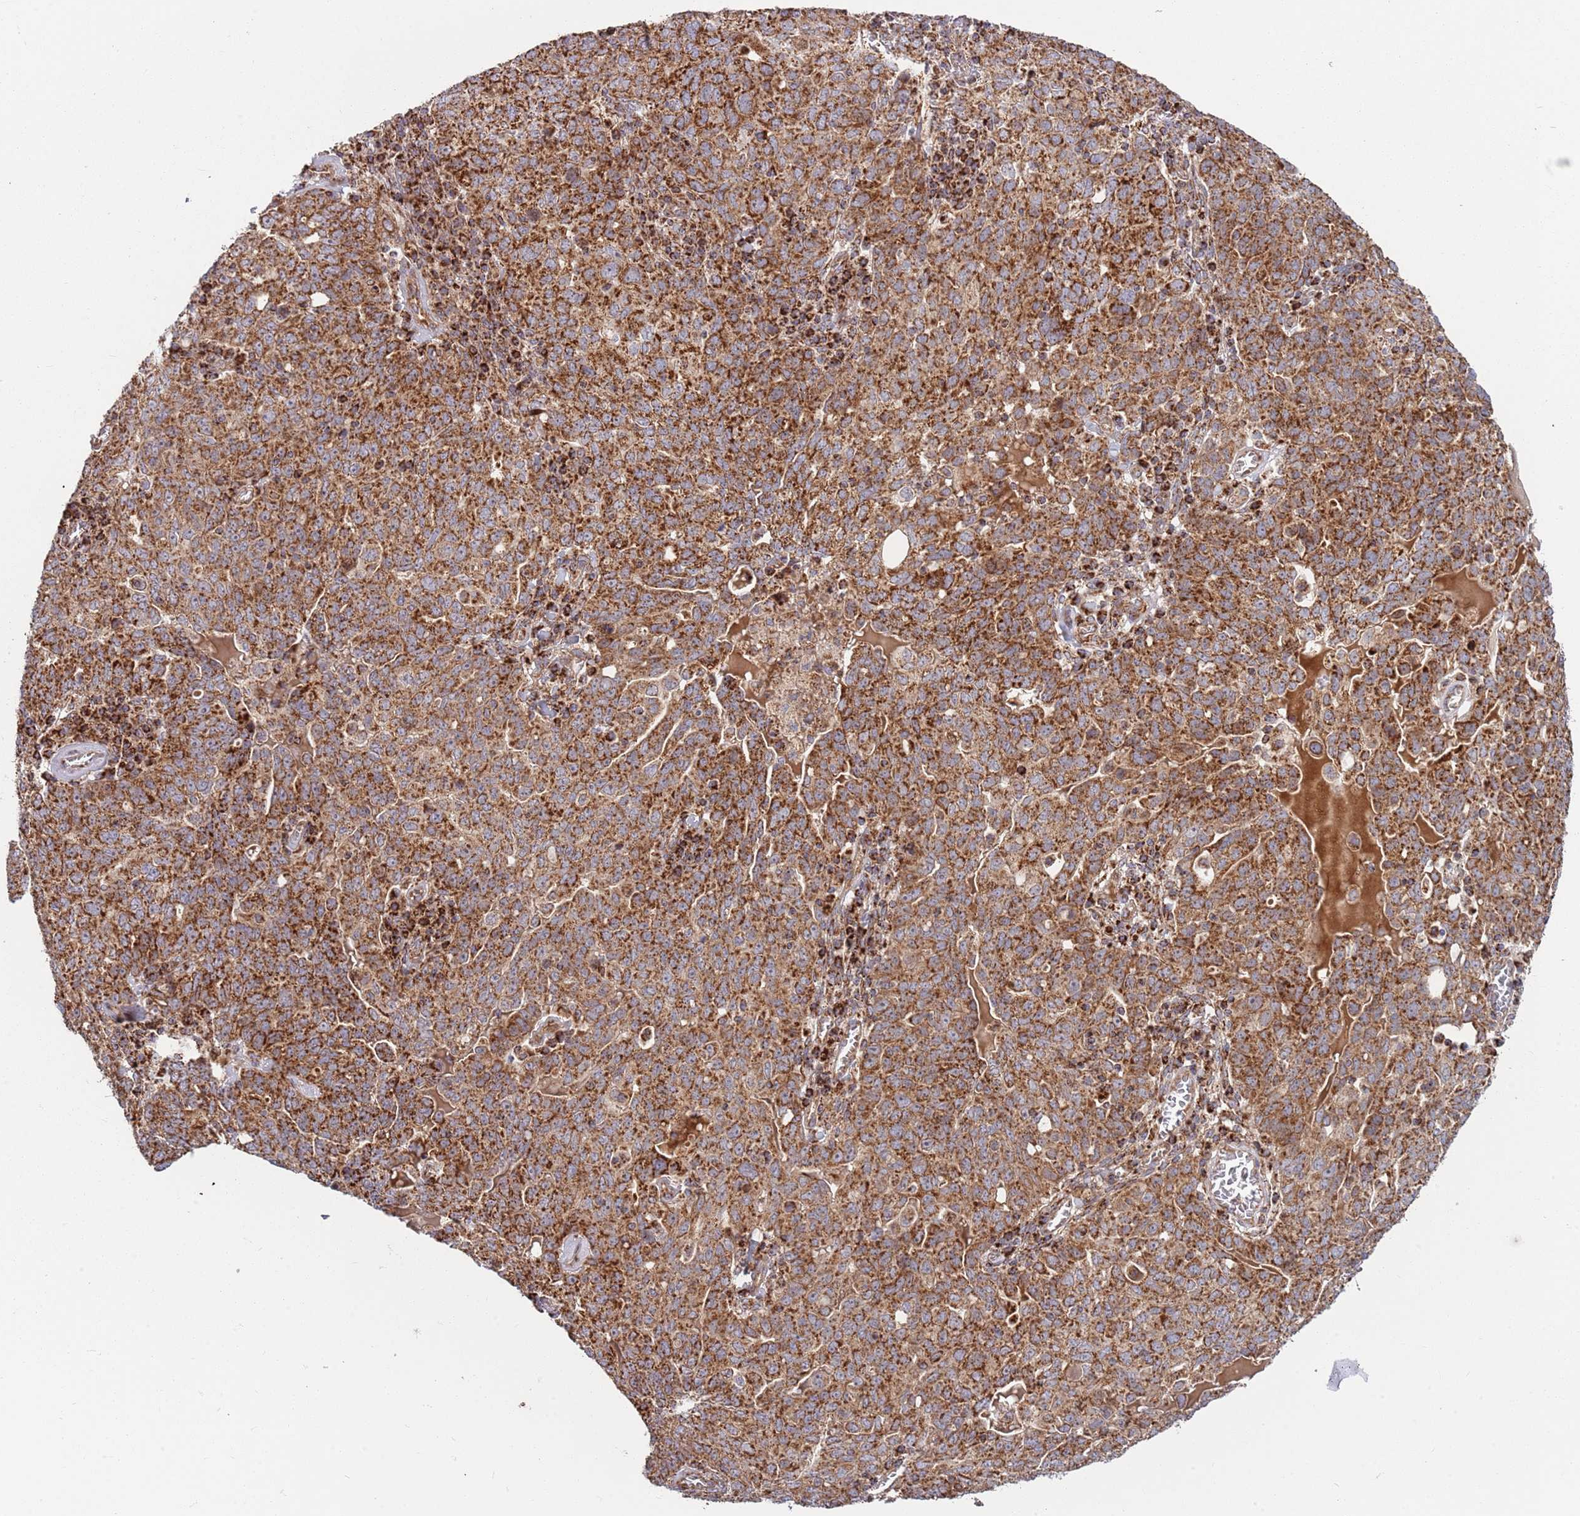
{"staining": {"intensity": "strong", "quantity": ">75%", "location": "cytoplasmic/membranous"}, "tissue": "ovarian cancer", "cell_type": "Tumor cells", "image_type": "cancer", "snomed": [{"axis": "morphology", "description": "Carcinoma, endometroid"}, {"axis": "topography", "description": "Ovary"}], "caption": "Protein expression analysis of human ovarian cancer (endometroid carcinoma) reveals strong cytoplasmic/membranous expression in about >75% of tumor cells.", "gene": "ATP5PD", "patient": {"sex": "female", "age": 62}}